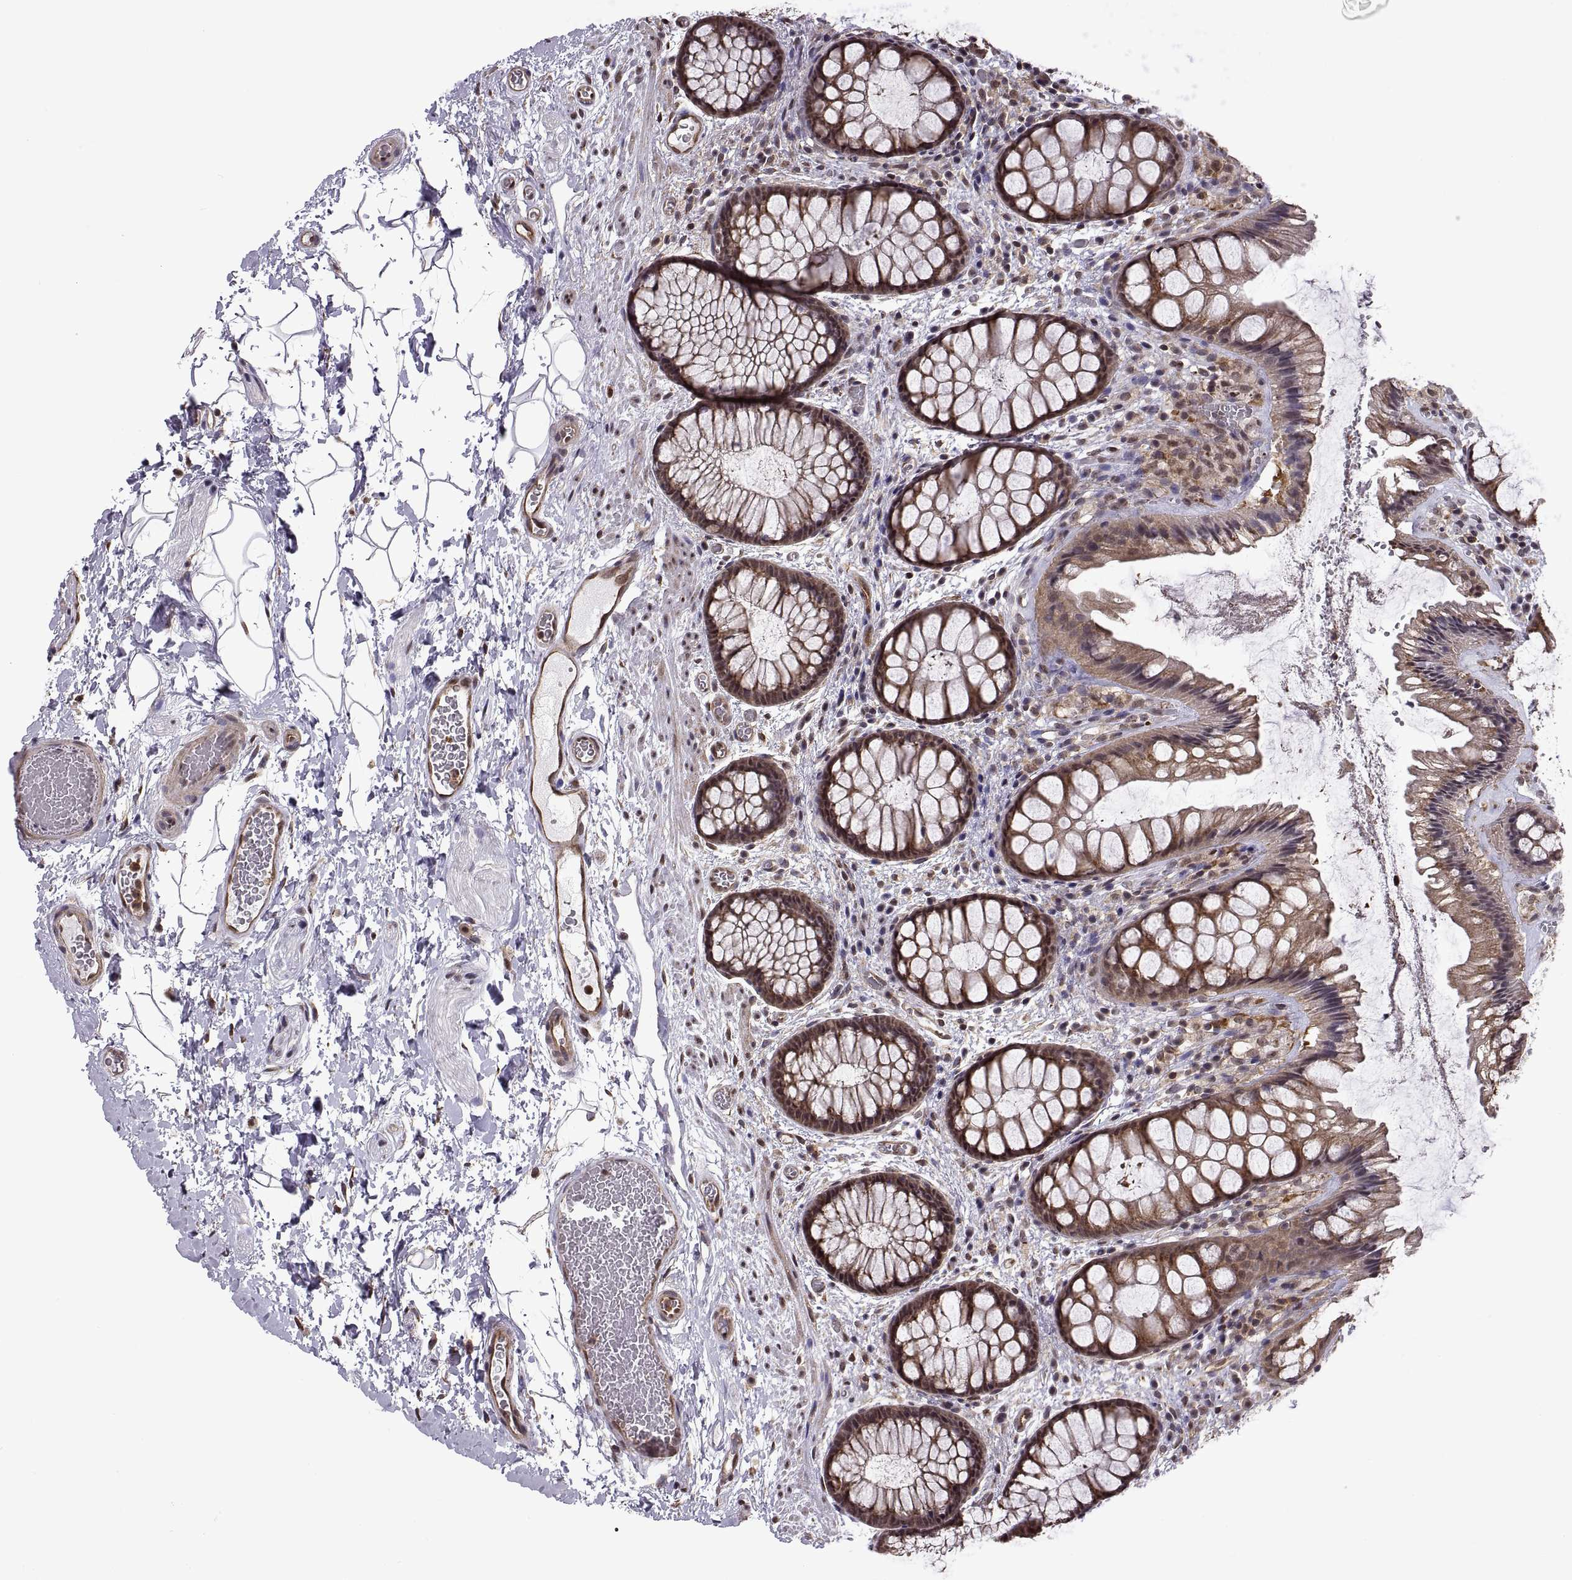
{"staining": {"intensity": "strong", "quantity": ">75%", "location": "cytoplasmic/membranous"}, "tissue": "rectum", "cell_type": "Glandular cells", "image_type": "normal", "snomed": [{"axis": "morphology", "description": "Normal tissue, NOS"}, {"axis": "topography", "description": "Rectum"}], "caption": "This is an image of IHC staining of benign rectum, which shows strong expression in the cytoplasmic/membranous of glandular cells.", "gene": "ARRB1", "patient": {"sex": "female", "age": 62}}